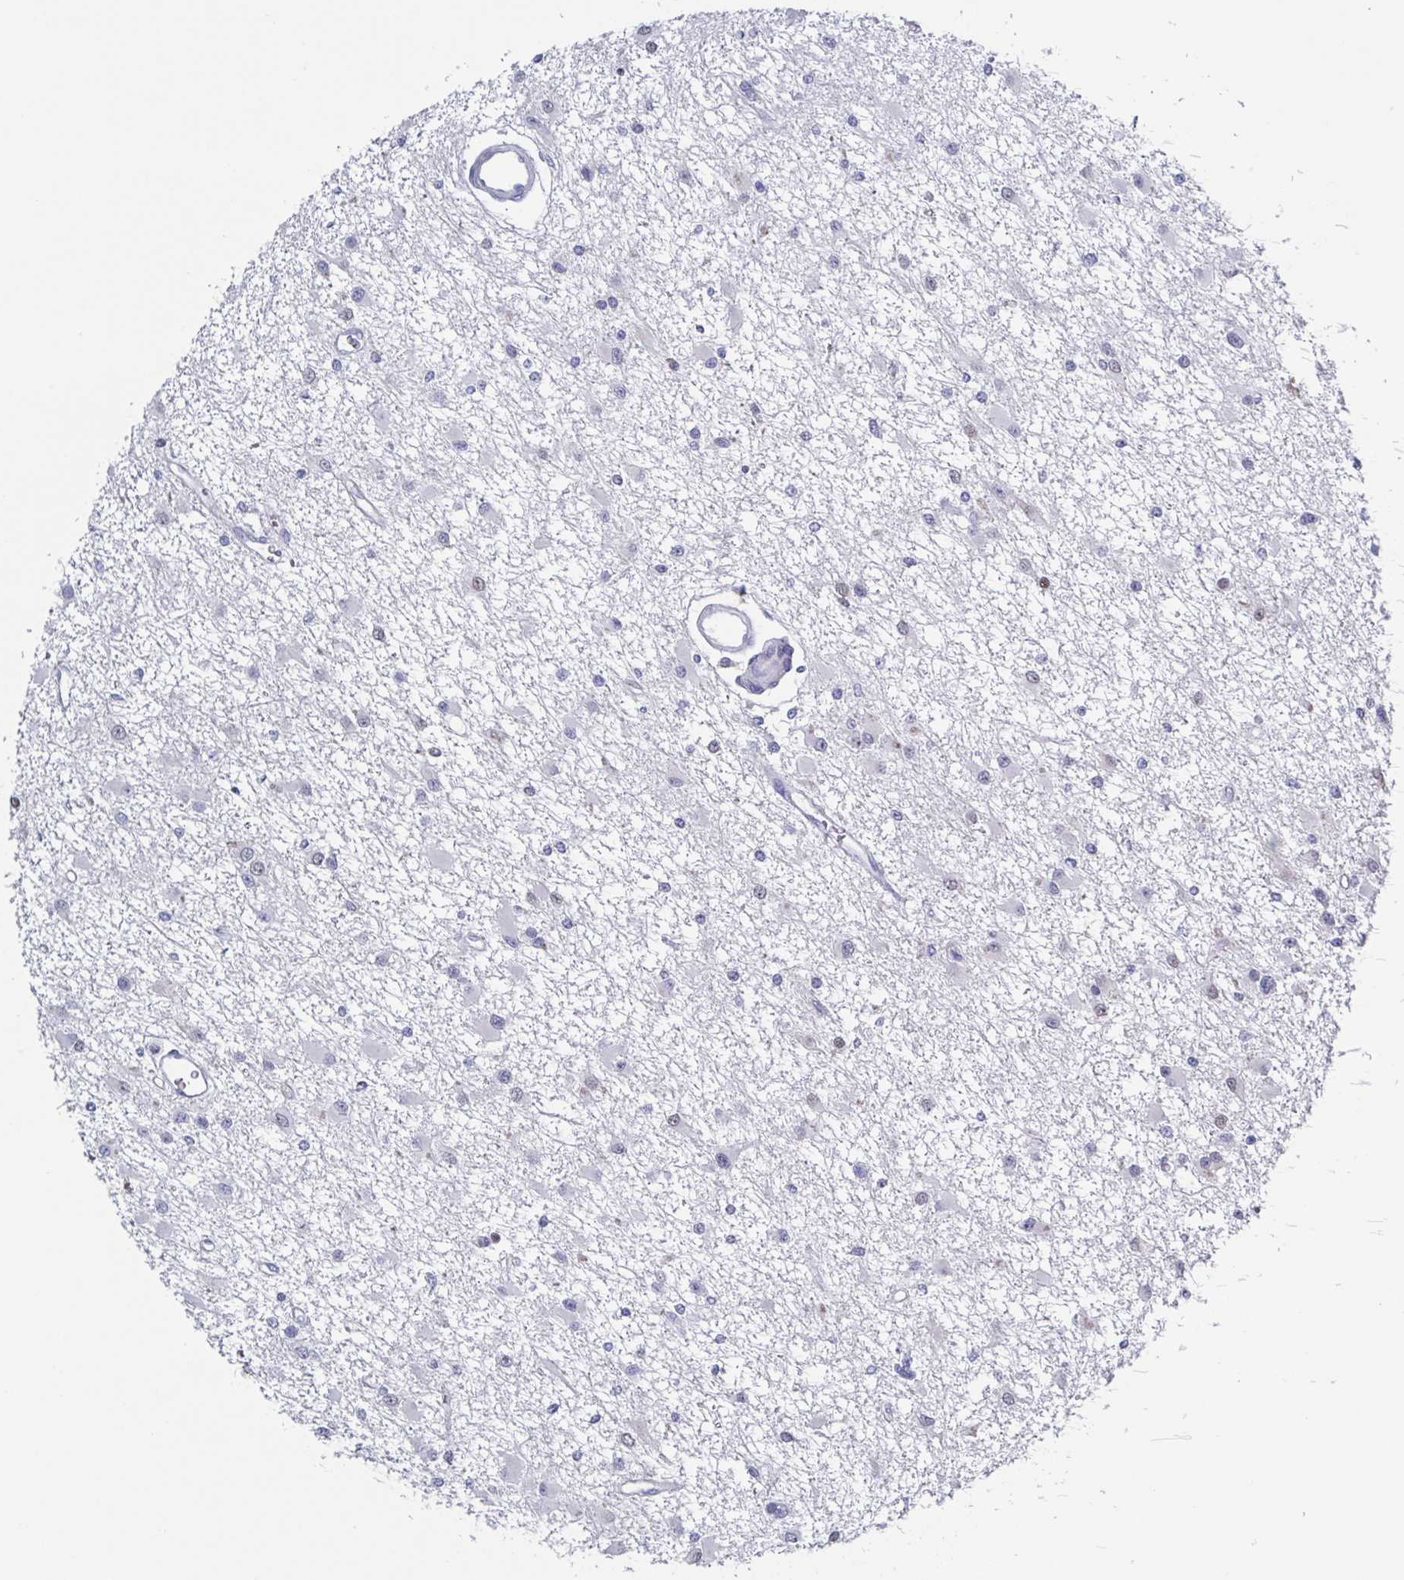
{"staining": {"intensity": "negative", "quantity": "none", "location": "none"}, "tissue": "glioma", "cell_type": "Tumor cells", "image_type": "cancer", "snomed": [{"axis": "morphology", "description": "Glioma, malignant, High grade"}, {"axis": "topography", "description": "Brain"}], "caption": "Glioma was stained to show a protein in brown. There is no significant positivity in tumor cells.", "gene": "PBOV1", "patient": {"sex": "male", "age": 54}}